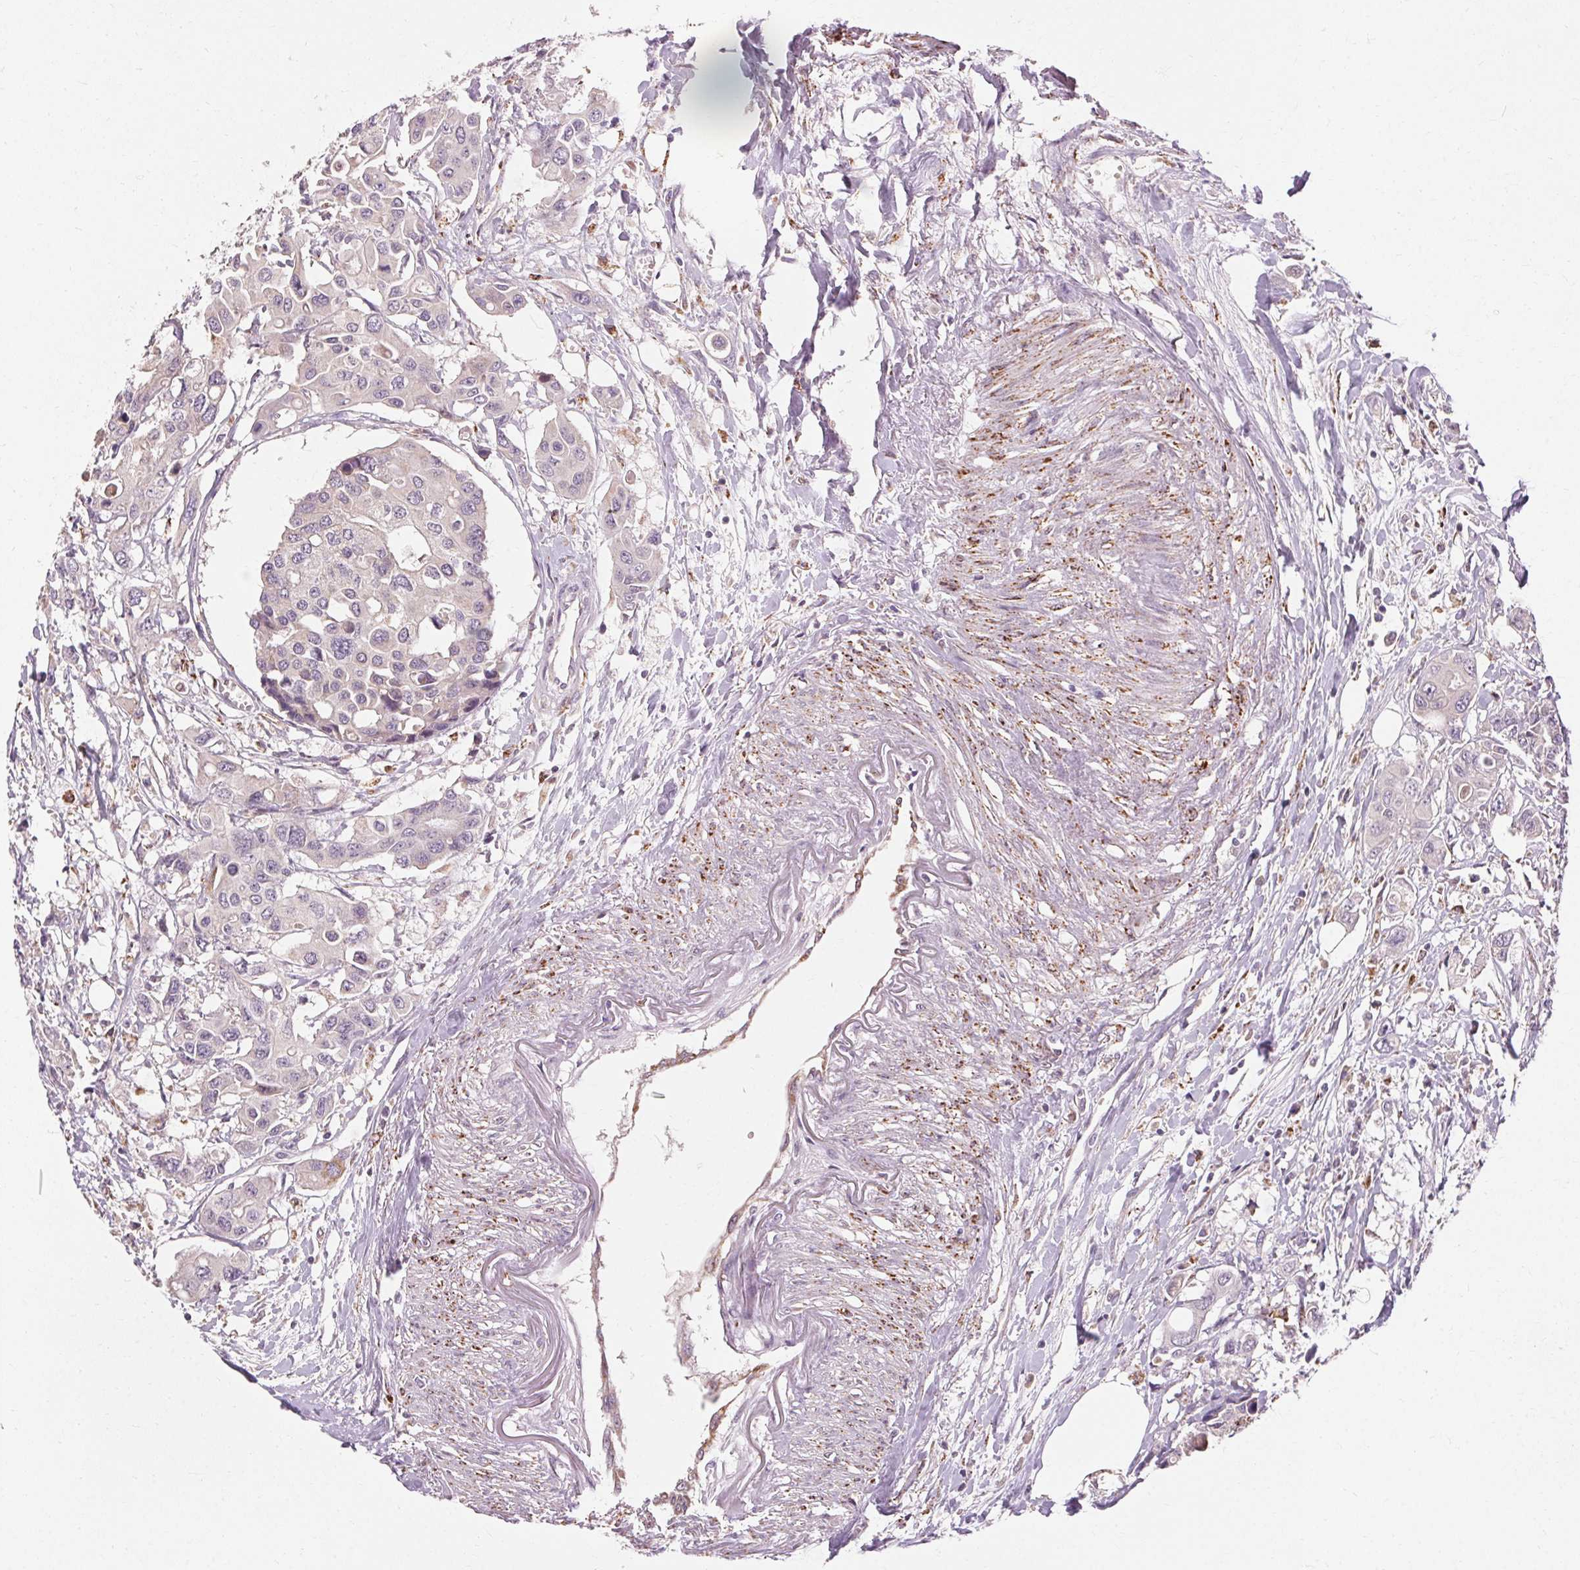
{"staining": {"intensity": "weak", "quantity": "<25%", "location": "cytoplasmic/membranous"}, "tissue": "colorectal cancer", "cell_type": "Tumor cells", "image_type": "cancer", "snomed": [{"axis": "morphology", "description": "Adenocarcinoma, NOS"}, {"axis": "topography", "description": "Colon"}], "caption": "Tumor cells are negative for protein expression in human adenocarcinoma (colorectal).", "gene": "REP15", "patient": {"sex": "male", "age": 77}}